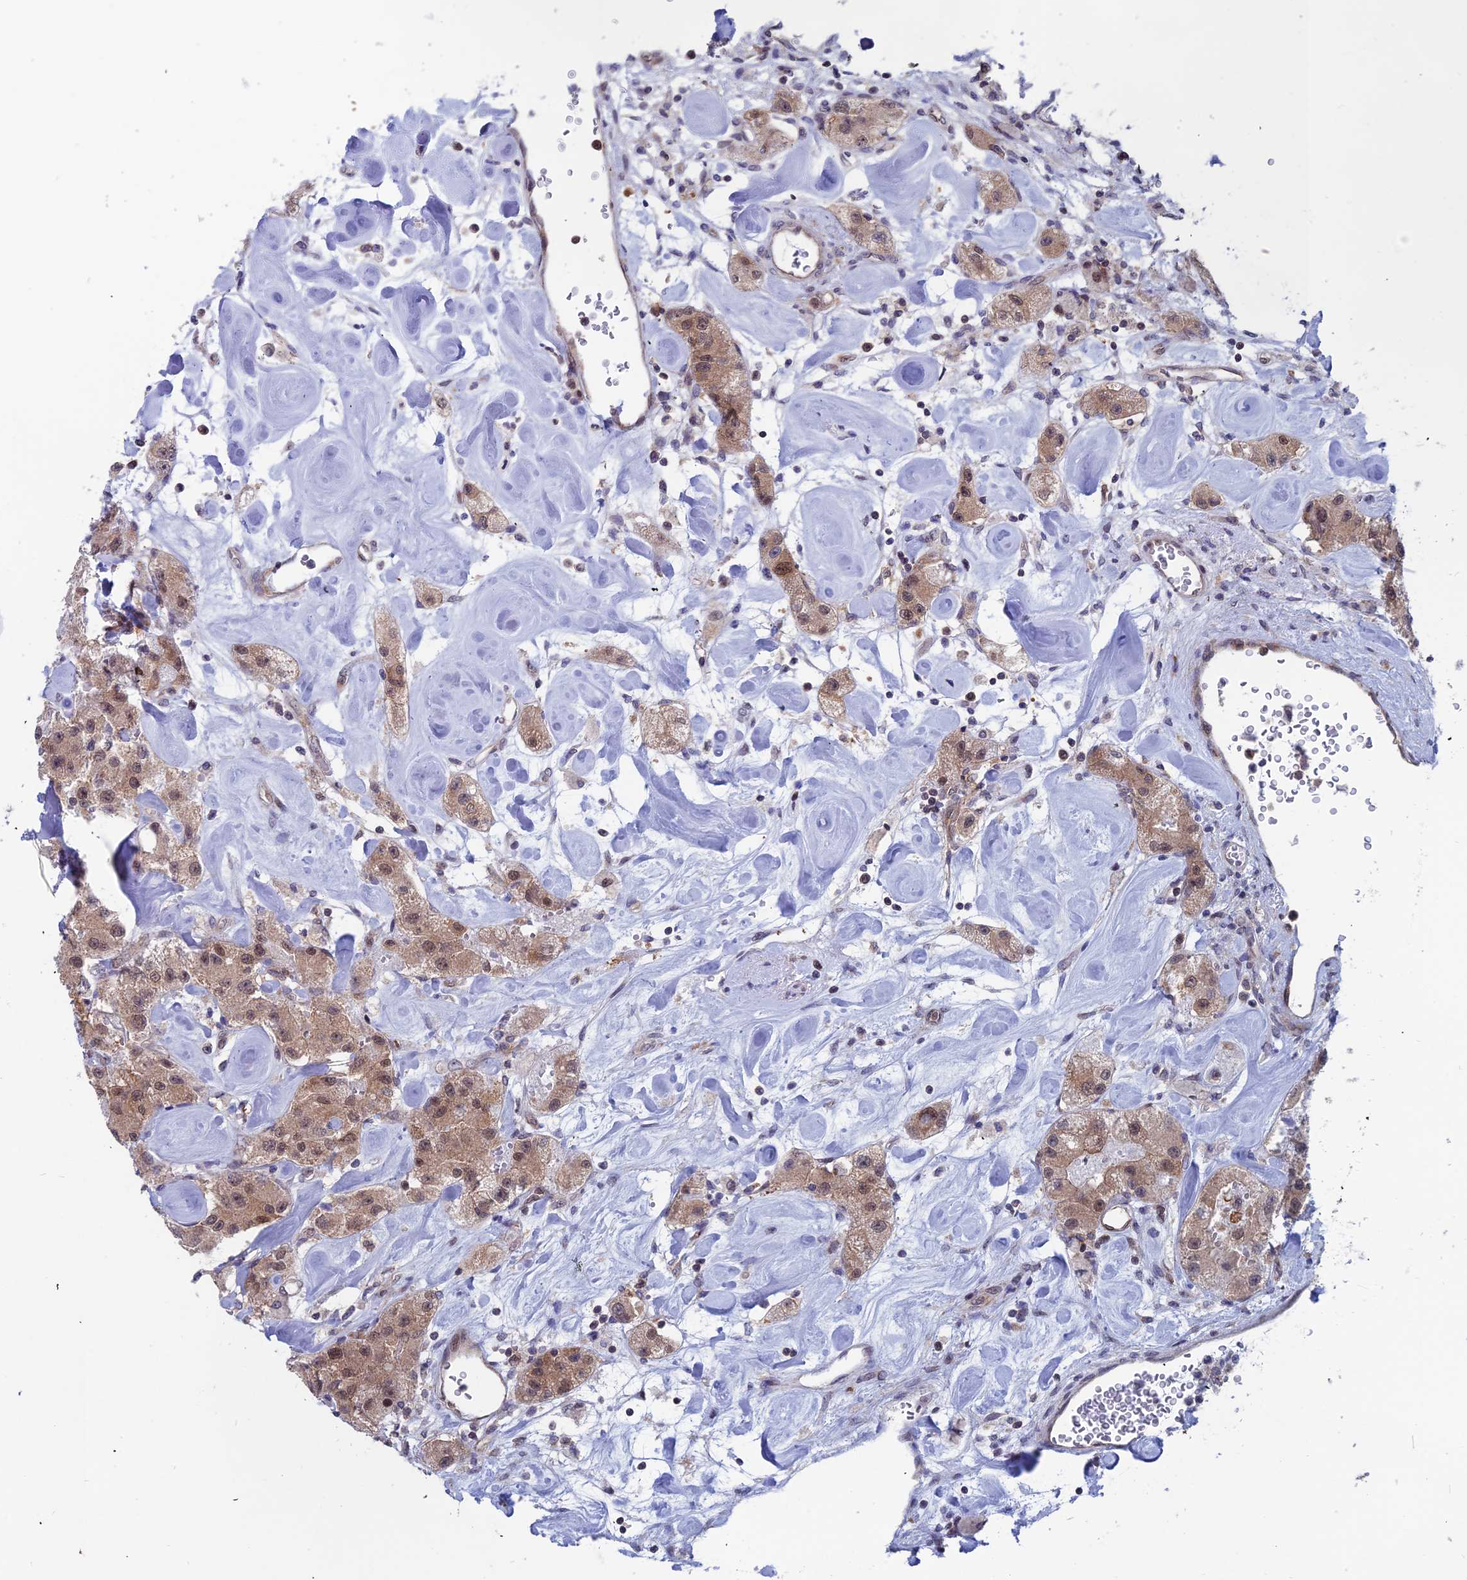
{"staining": {"intensity": "moderate", "quantity": ">75%", "location": "cytoplasmic/membranous,nuclear"}, "tissue": "carcinoid", "cell_type": "Tumor cells", "image_type": "cancer", "snomed": [{"axis": "morphology", "description": "Carcinoid, malignant, NOS"}, {"axis": "topography", "description": "Pancreas"}], "caption": "Protein staining by immunohistochemistry demonstrates moderate cytoplasmic/membranous and nuclear expression in approximately >75% of tumor cells in malignant carcinoid.", "gene": "IGBP1", "patient": {"sex": "male", "age": 41}}